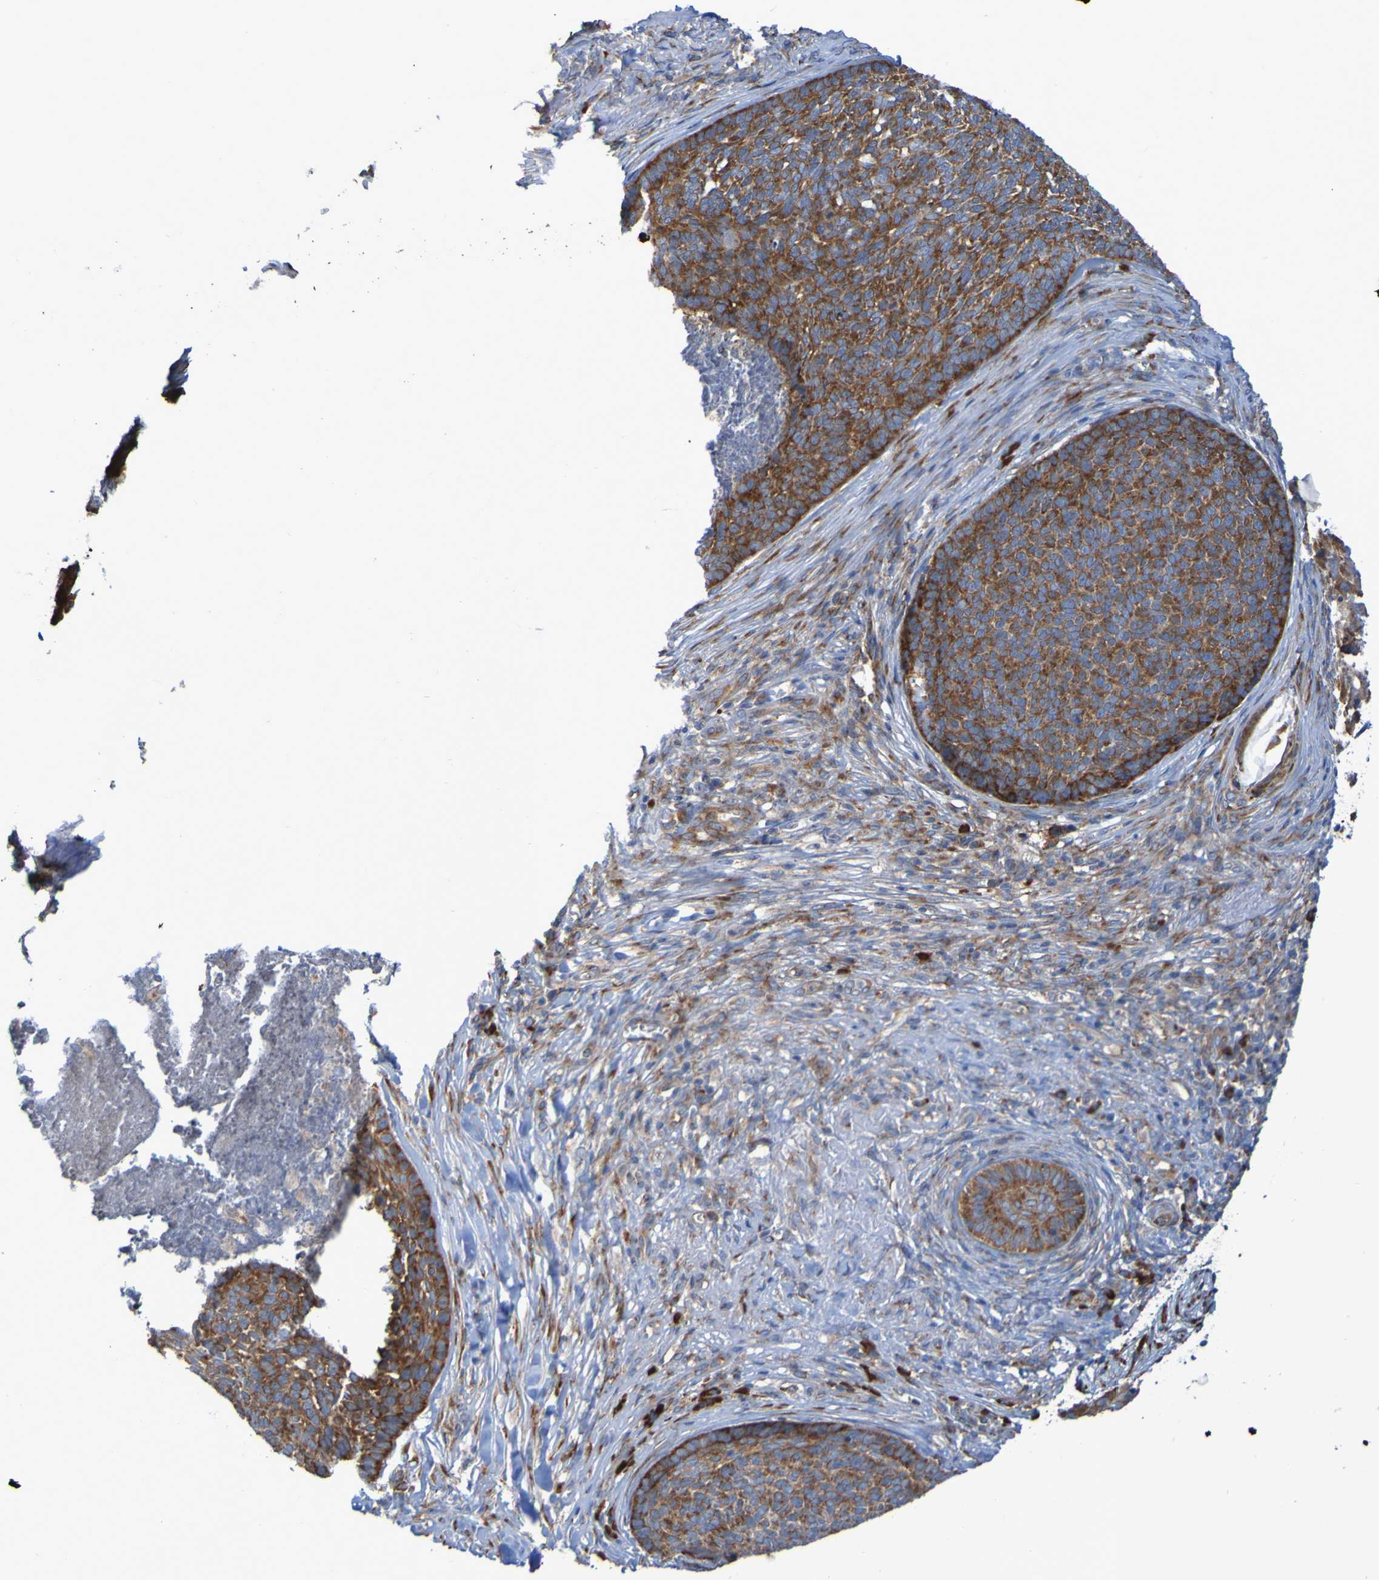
{"staining": {"intensity": "strong", "quantity": ">75%", "location": "cytoplasmic/membranous"}, "tissue": "skin cancer", "cell_type": "Tumor cells", "image_type": "cancer", "snomed": [{"axis": "morphology", "description": "Basal cell carcinoma"}, {"axis": "topography", "description": "Skin"}], "caption": "An image showing strong cytoplasmic/membranous positivity in approximately >75% of tumor cells in skin cancer (basal cell carcinoma), as visualized by brown immunohistochemical staining.", "gene": "FKBP3", "patient": {"sex": "male", "age": 84}}